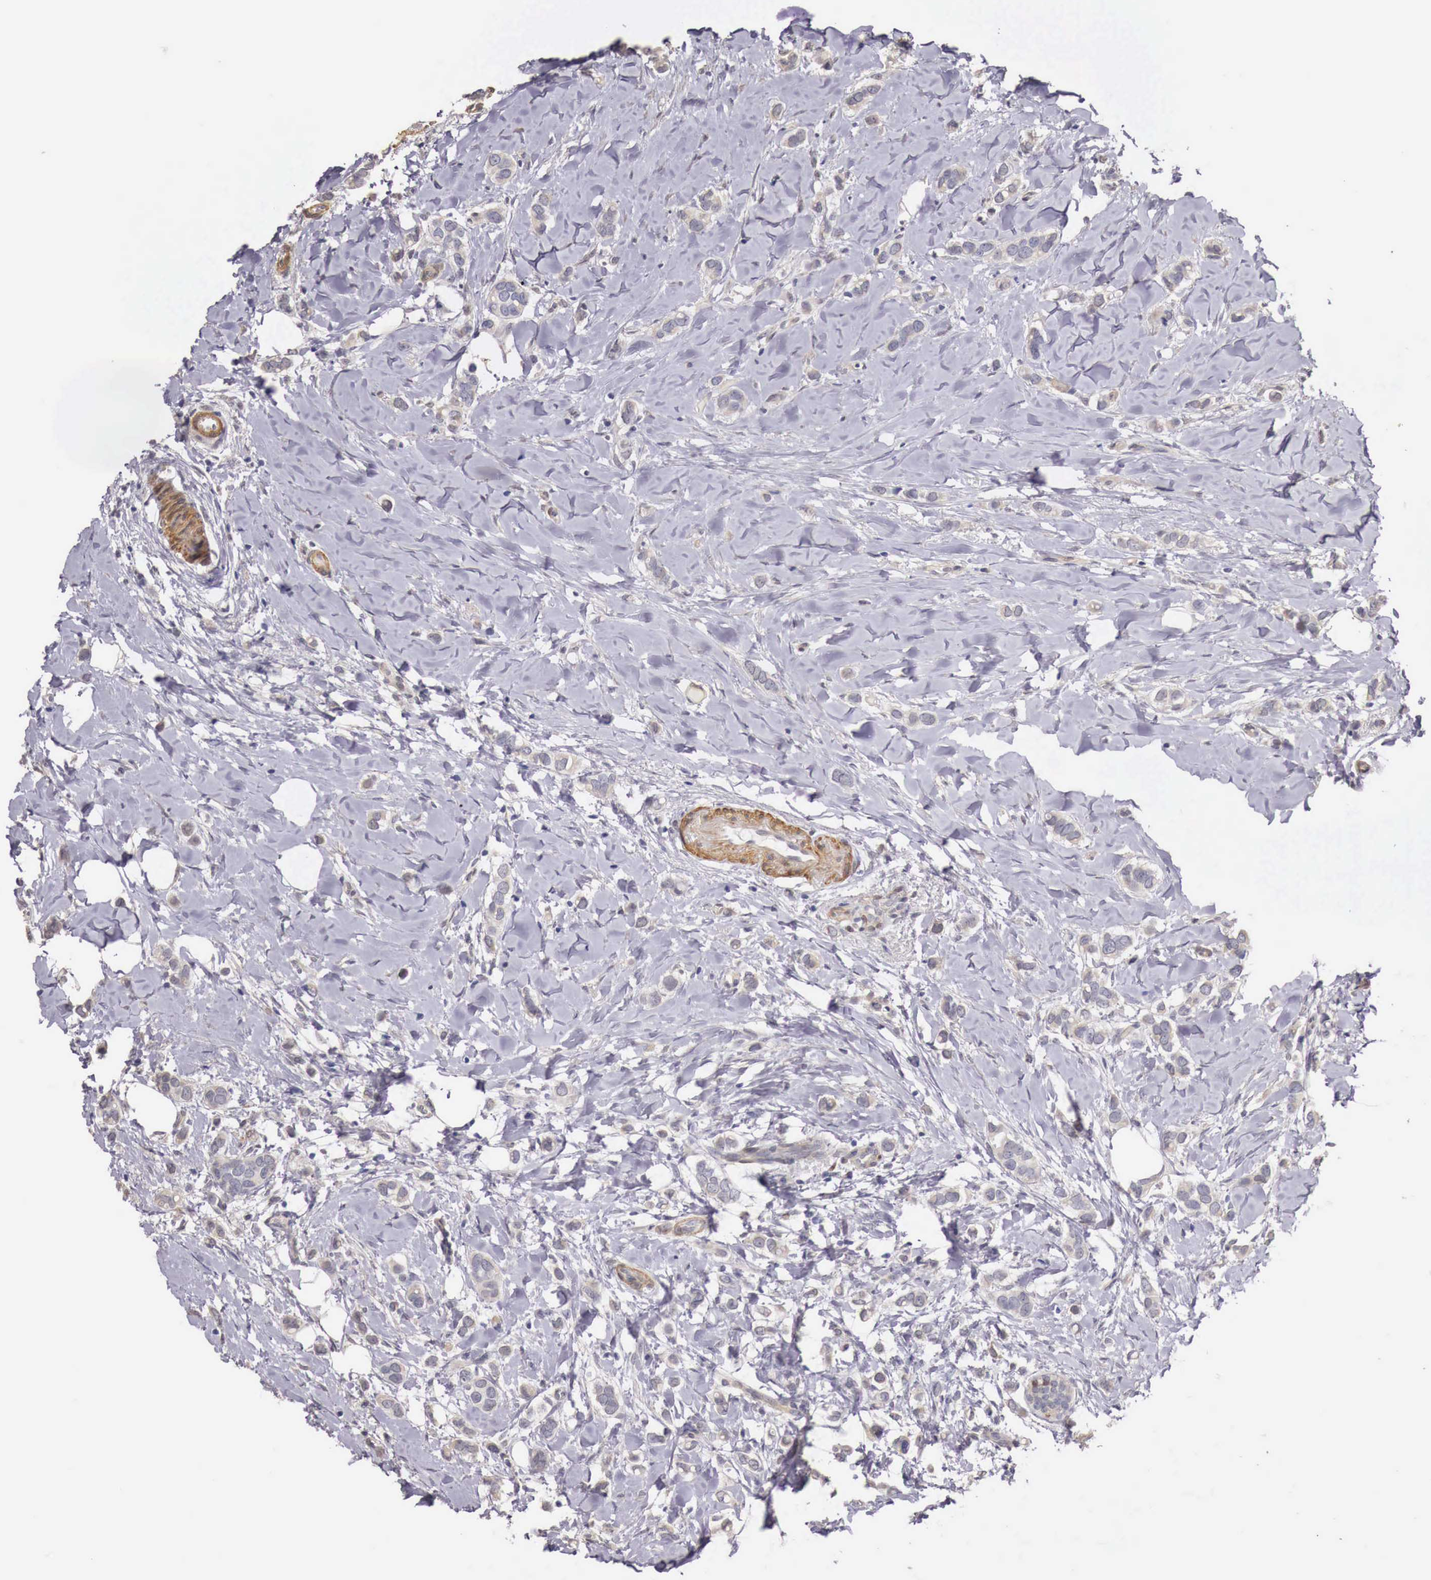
{"staining": {"intensity": "negative", "quantity": "none", "location": "none"}, "tissue": "breast cancer", "cell_type": "Tumor cells", "image_type": "cancer", "snomed": [{"axis": "morphology", "description": "Duct carcinoma"}, {"axis": "topography", "description": "Breast"}], "caption": "An image of human breast intraductal carcinoma is negative for staining in tumor cells.", "gene": "ENOX2", "patient": {"sex": "female", "age": 72}}